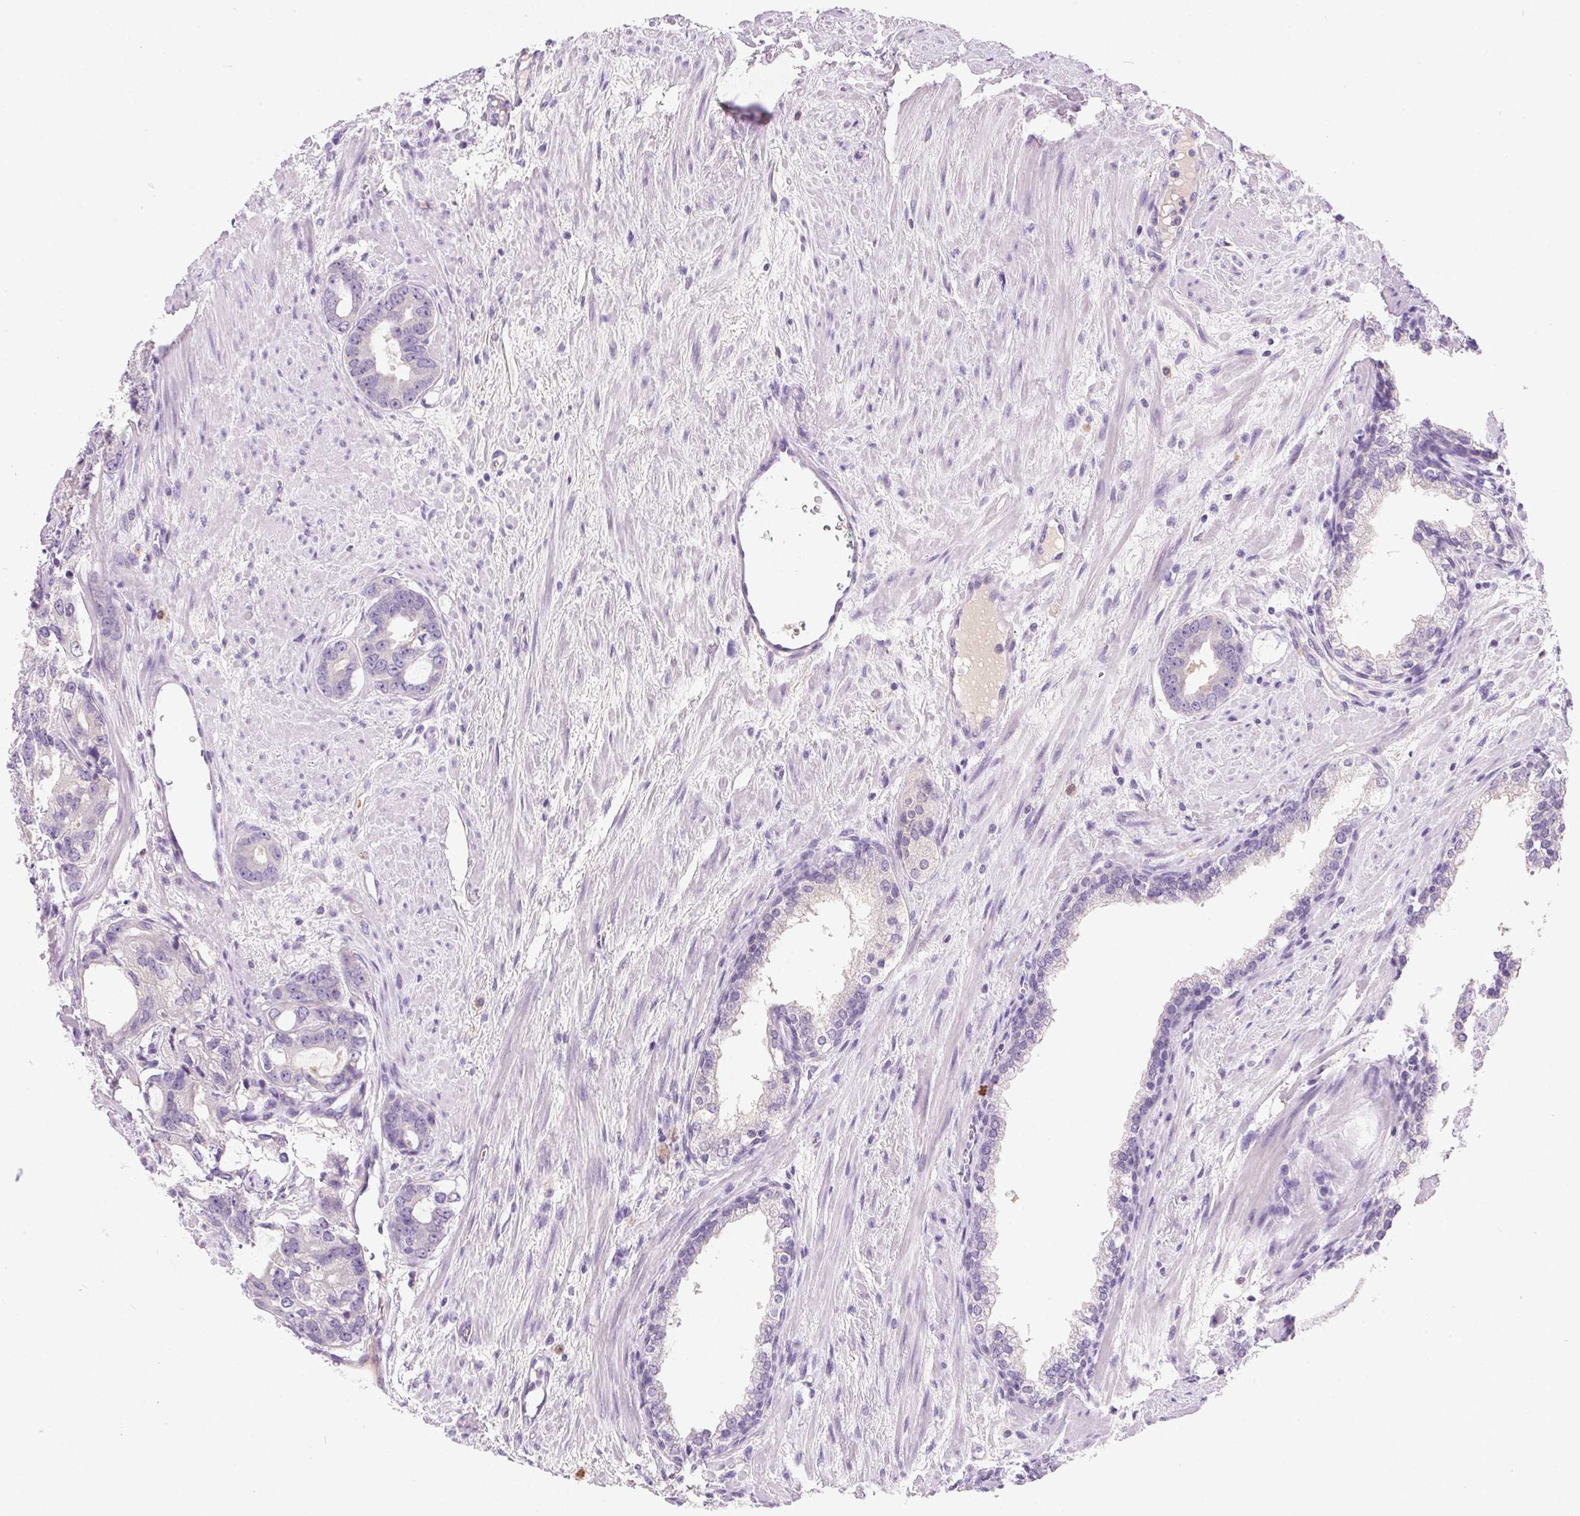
{"staining": {"intensity": "negative", "quantity": "none", "location": "none"}, "tissue": "prostate cancer", "cell_type": "Tumor cells", "image_type": "cancer", "snomed": [{"axis": "morphology", "description": "Adenocarcinoma, High grade"}, {"axis": "topography", "description": "Prostate"}], "caption": "This is a histopathology image of immunohistochemistry staining of high-grade adenocarcinoma (prostate), which shows no staining in tumor cells.", "gene": "SSTR4", "patient": {"sex": "male", "age": 75}}